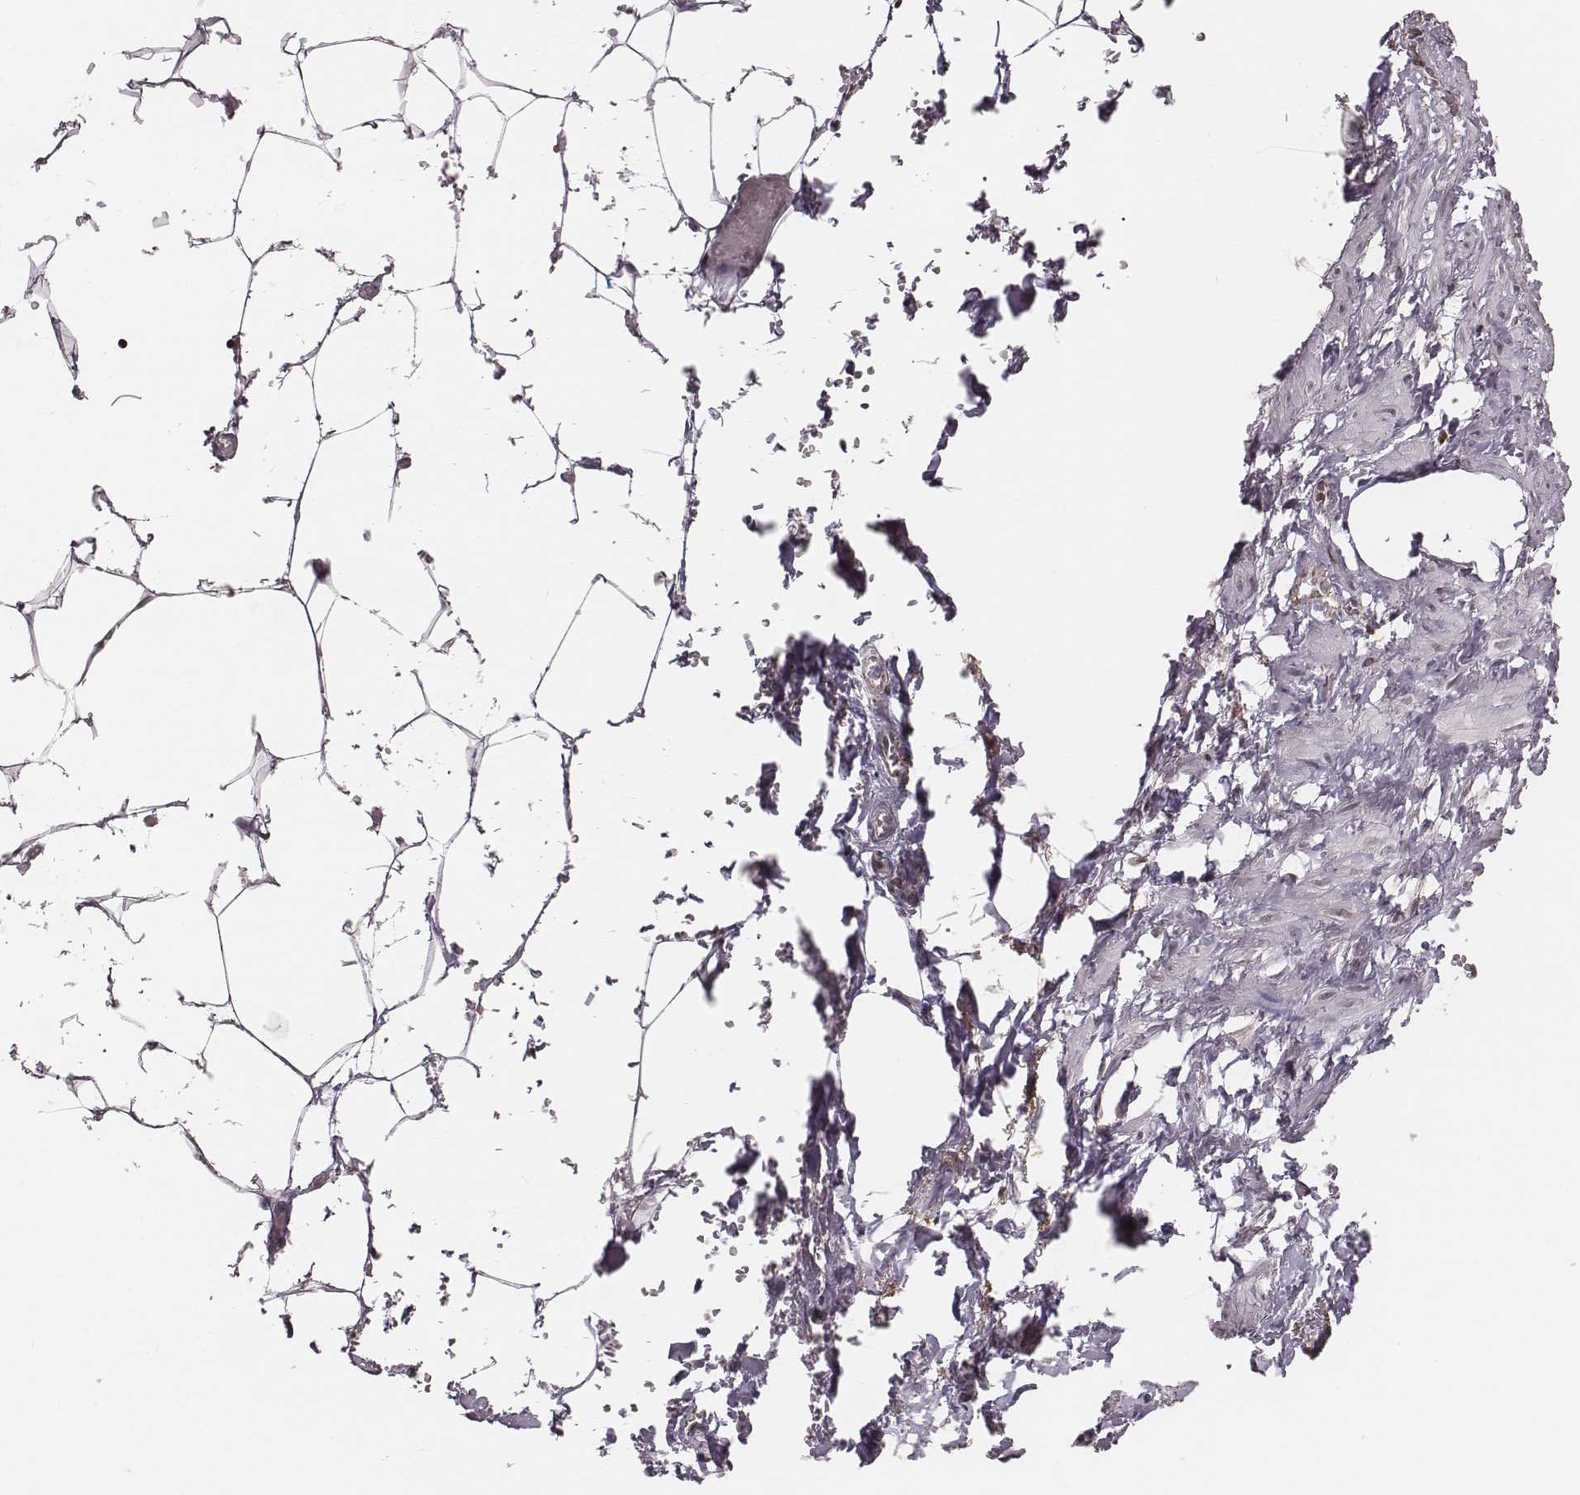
{"staining": {"intensity": "negative", "quantity": "none", "location": "none"}, "tissue": "adipose tissue", "cell_type": "Adipocytes", "image_type": "normal", "snomed": [{"axis": "morphology", "description": "Normal tissue, NOS"}, {"axis": "topography", "description": "Prostate"}, {"axis": "topography", "description": "Peripheral nerve tissue"}], "caption": "Adipocytes show no significant protein staining in unremarkable adipose tissue. (Immunohistochemistry, brightfield microscopy, high magnification).", "gene": "WDR59", "patient": {"sex": "male", "age": 55}}